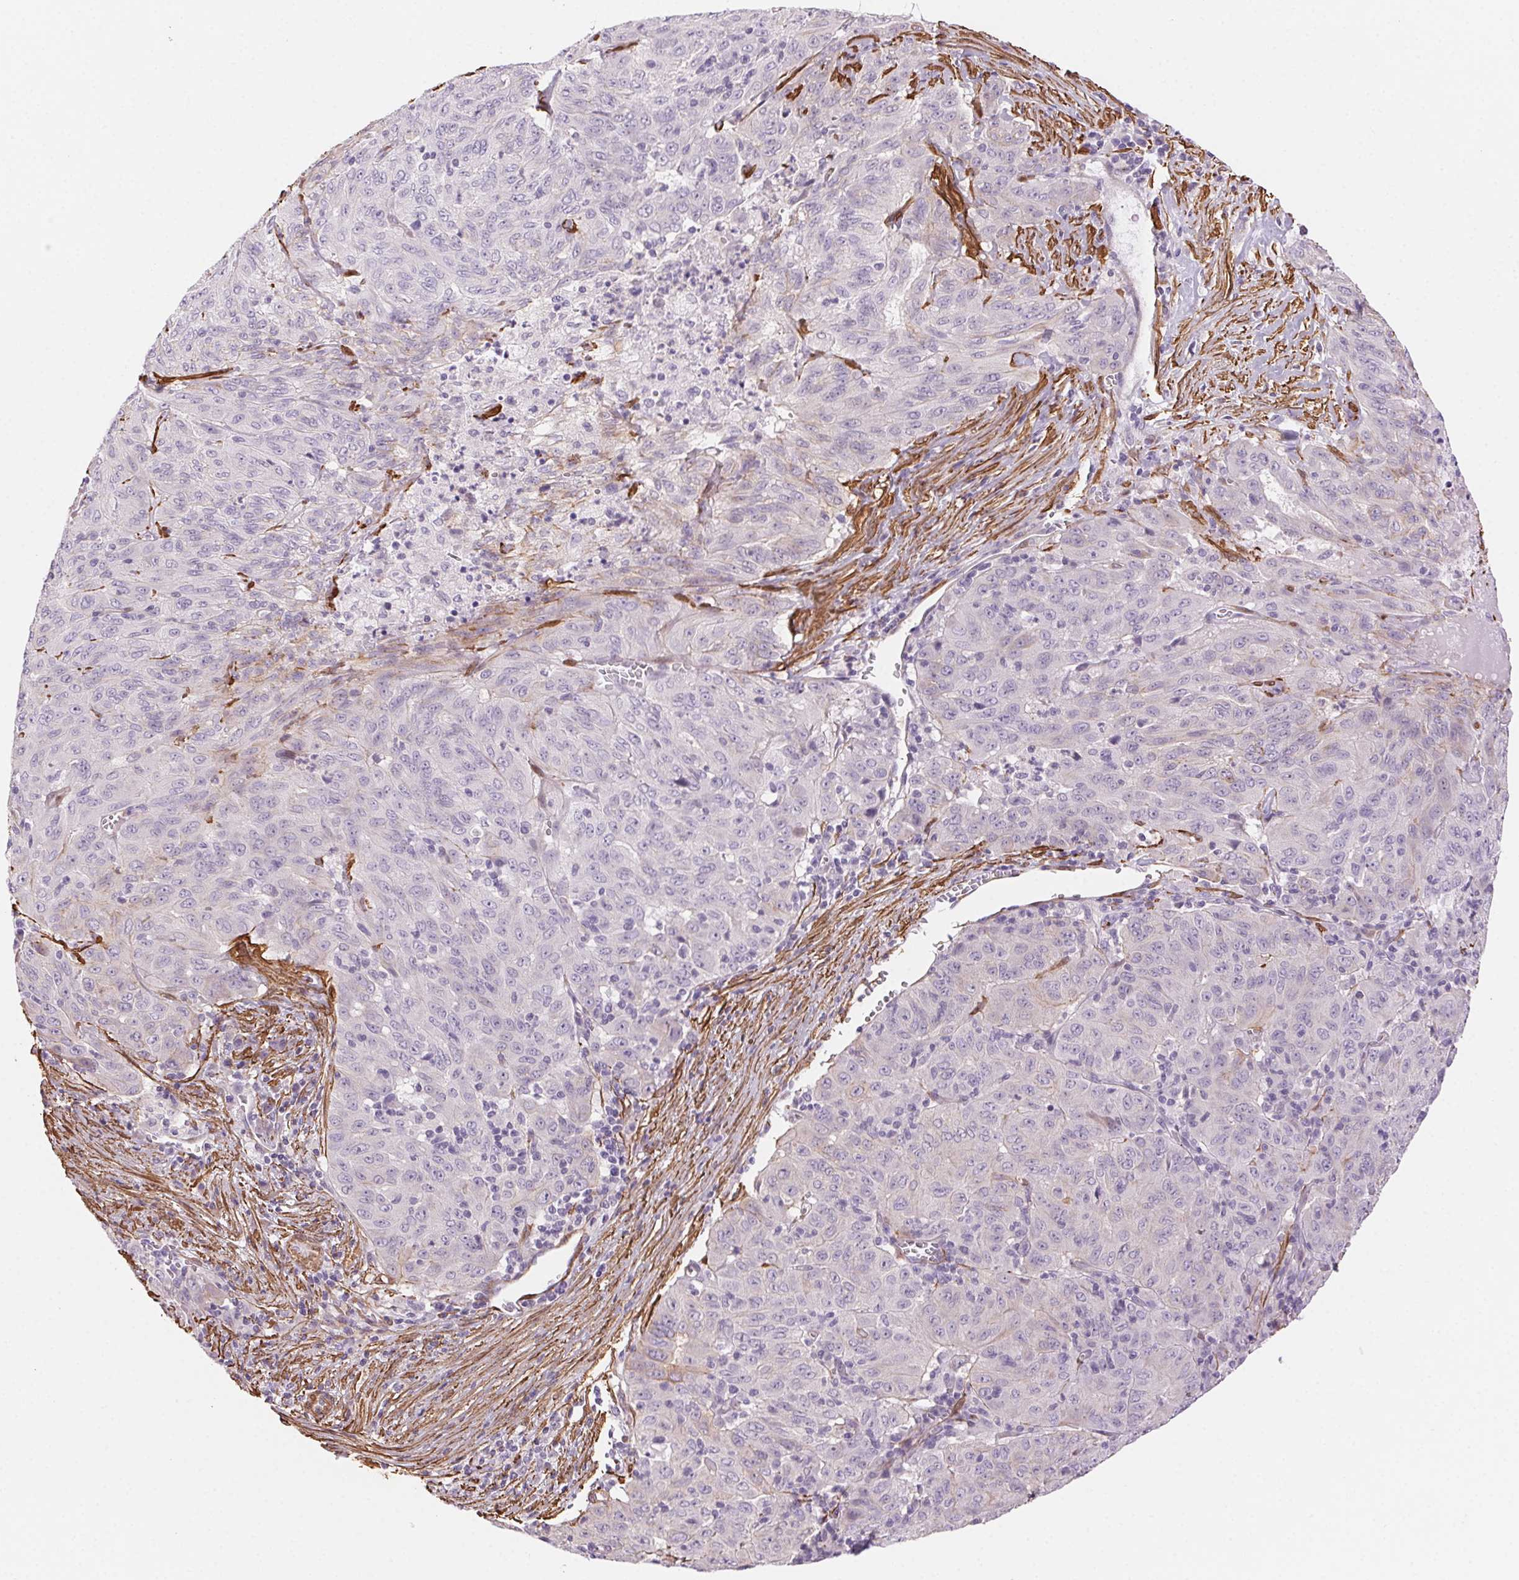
{"staining": {"intensity": "negative", "quantity": "none", "location": "none"}, "tissue": "pancreatic cancer", "cell_type": "Tumor cells", "image_type": "cancer", "snomed": [{"axis": "morphology", "description": "Adenocarcinoma, NOS"}, {"axis": "topography", "description": "Pancreas"}], "caption": "A histopathology image of human pancreatic cancer (adenocarcinoma) is negative for staining in tumor cells.", "gene": "GPX8", "patient": {"sex": "male", "age": 63}}